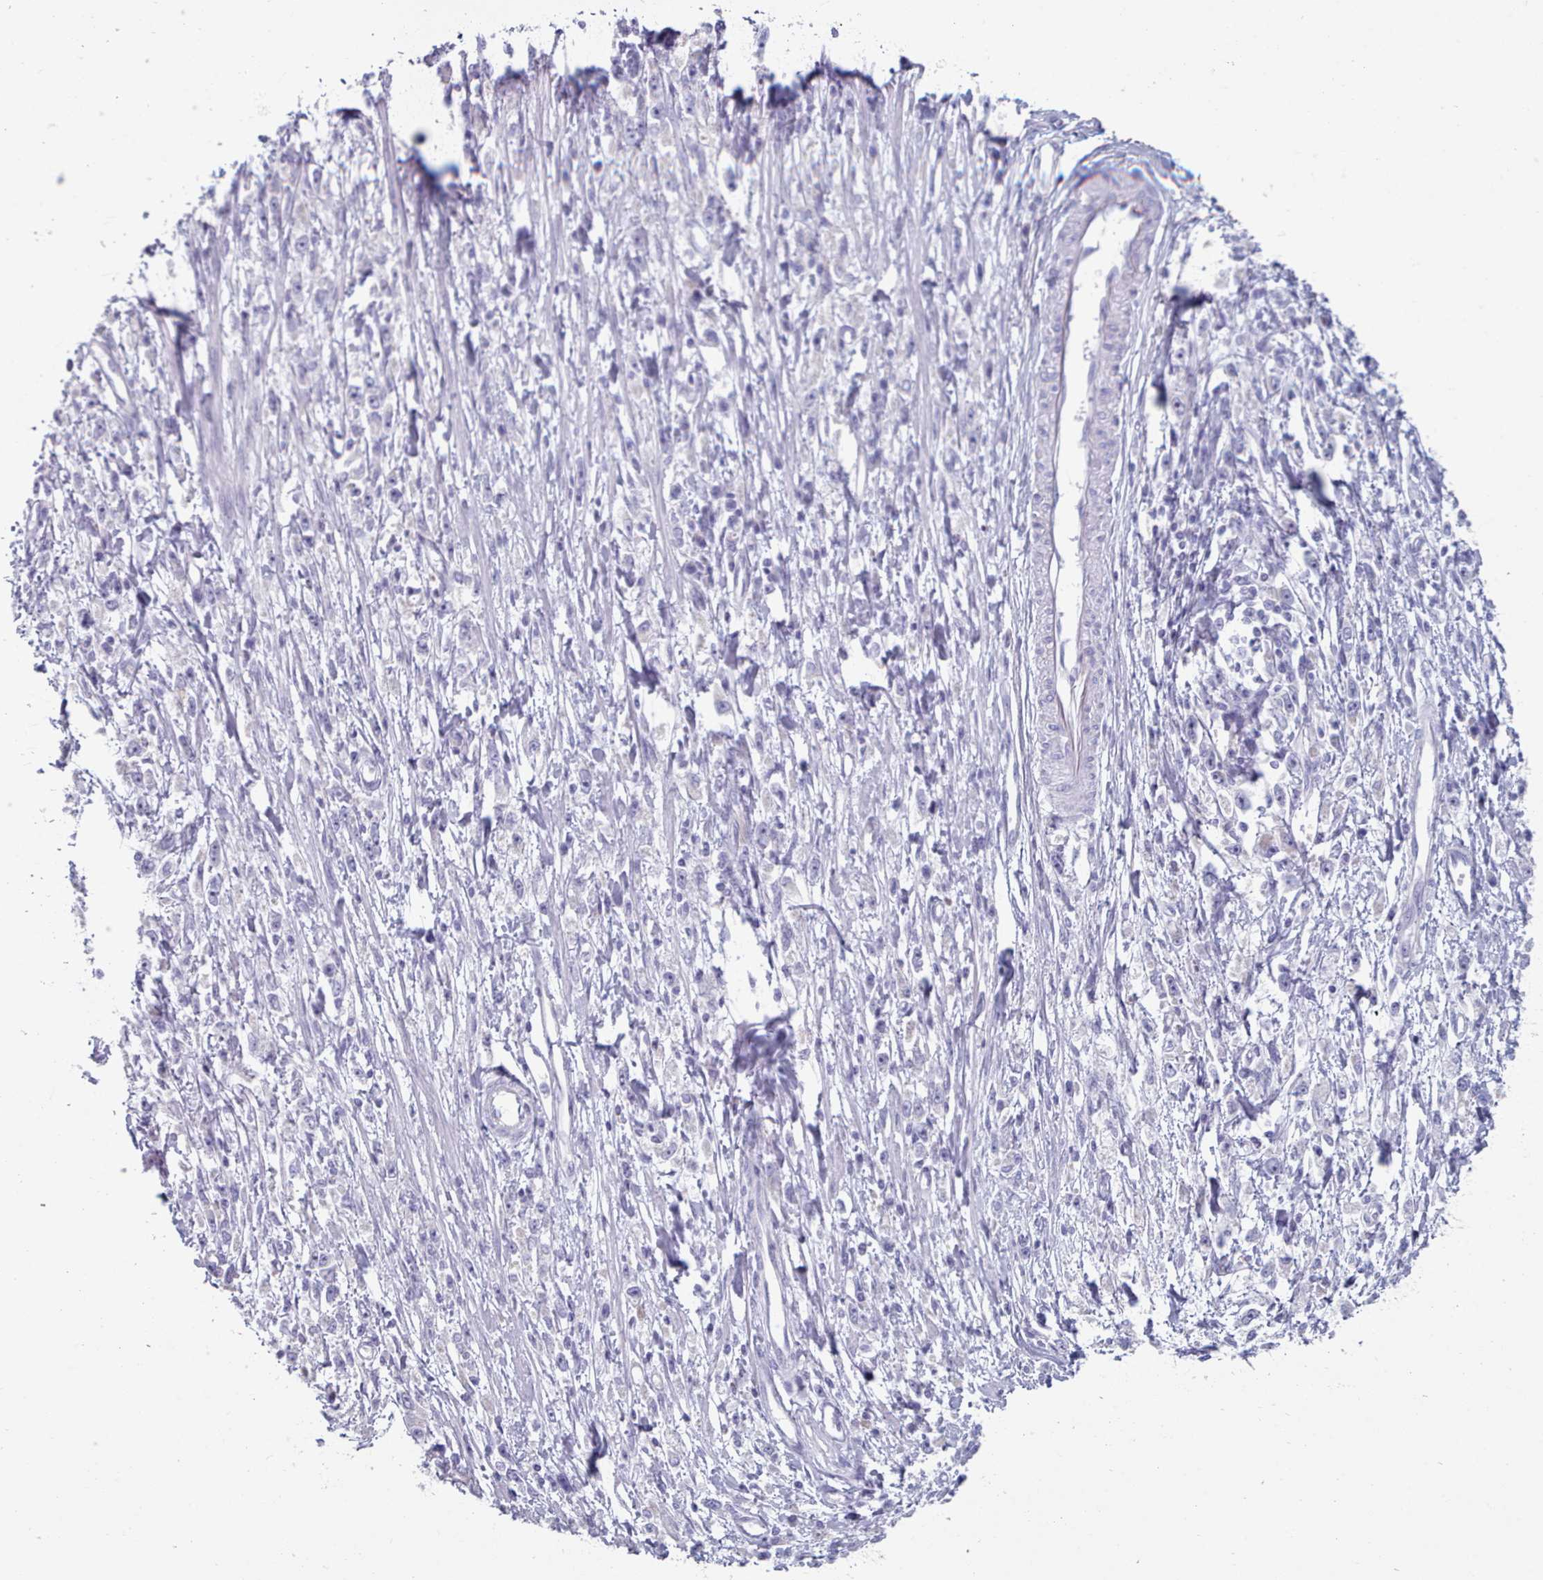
{"staining": {"intensity": "negative", "quantity": "none", "location": "none"}, "tissue": "stomach cancer", "cell_type": "Tumor cells", "image_type": "cancer", "snomed": [{"axis": "morphology", "description": "Adenocarcinoma, NOS"}, {"axis": "topography", "description": "Stomach"}], "caption": "Human adenocarcinoma (stomach) stained for a protein using immunohistochemistry (IHC) exhibits no expression in tumor cells.", "gene": "HAO1", "patient": {"sex": "female", "age": 59}}